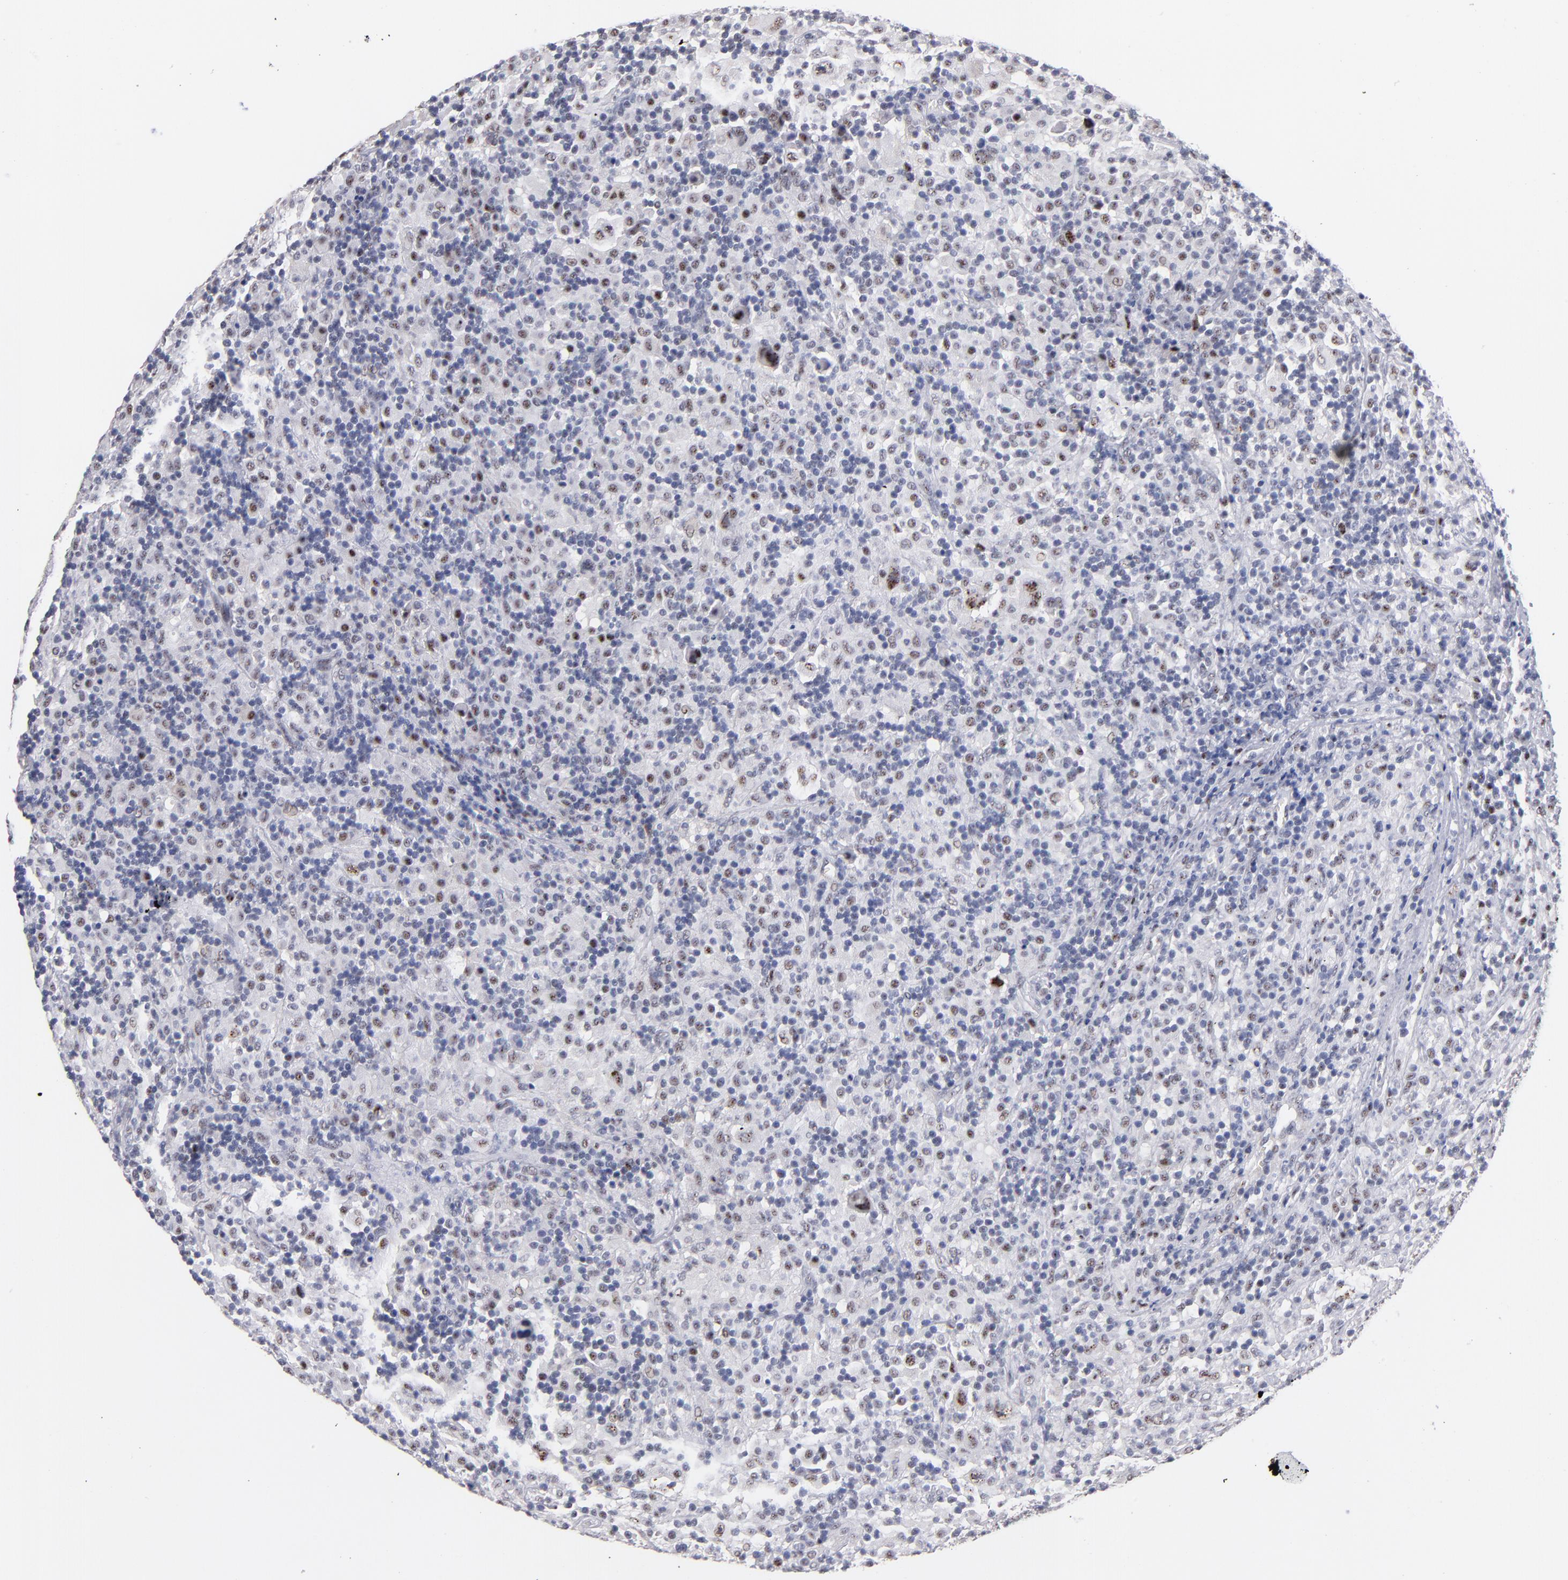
{"staining": {"intensity": "weak", "quantity": "25%-75%", "location": "nuclear"}, "tissue": "lymphoma", "cell_type": "Tumor cells", "image_type": "cancer", "snomed": [{"axis": "morphology", "description": "Hodgkin's disease, NOS"}, {"axis": "topography", "description": "Lymph node"}], "caption": "Tumor cells reveal weak nuclear staining in about 25%-75% of cells in Hodgkin's disease. Nuclei are stained in blue.", "gene": "RAF1", "patient": {"sex": "male", "age": 46}}